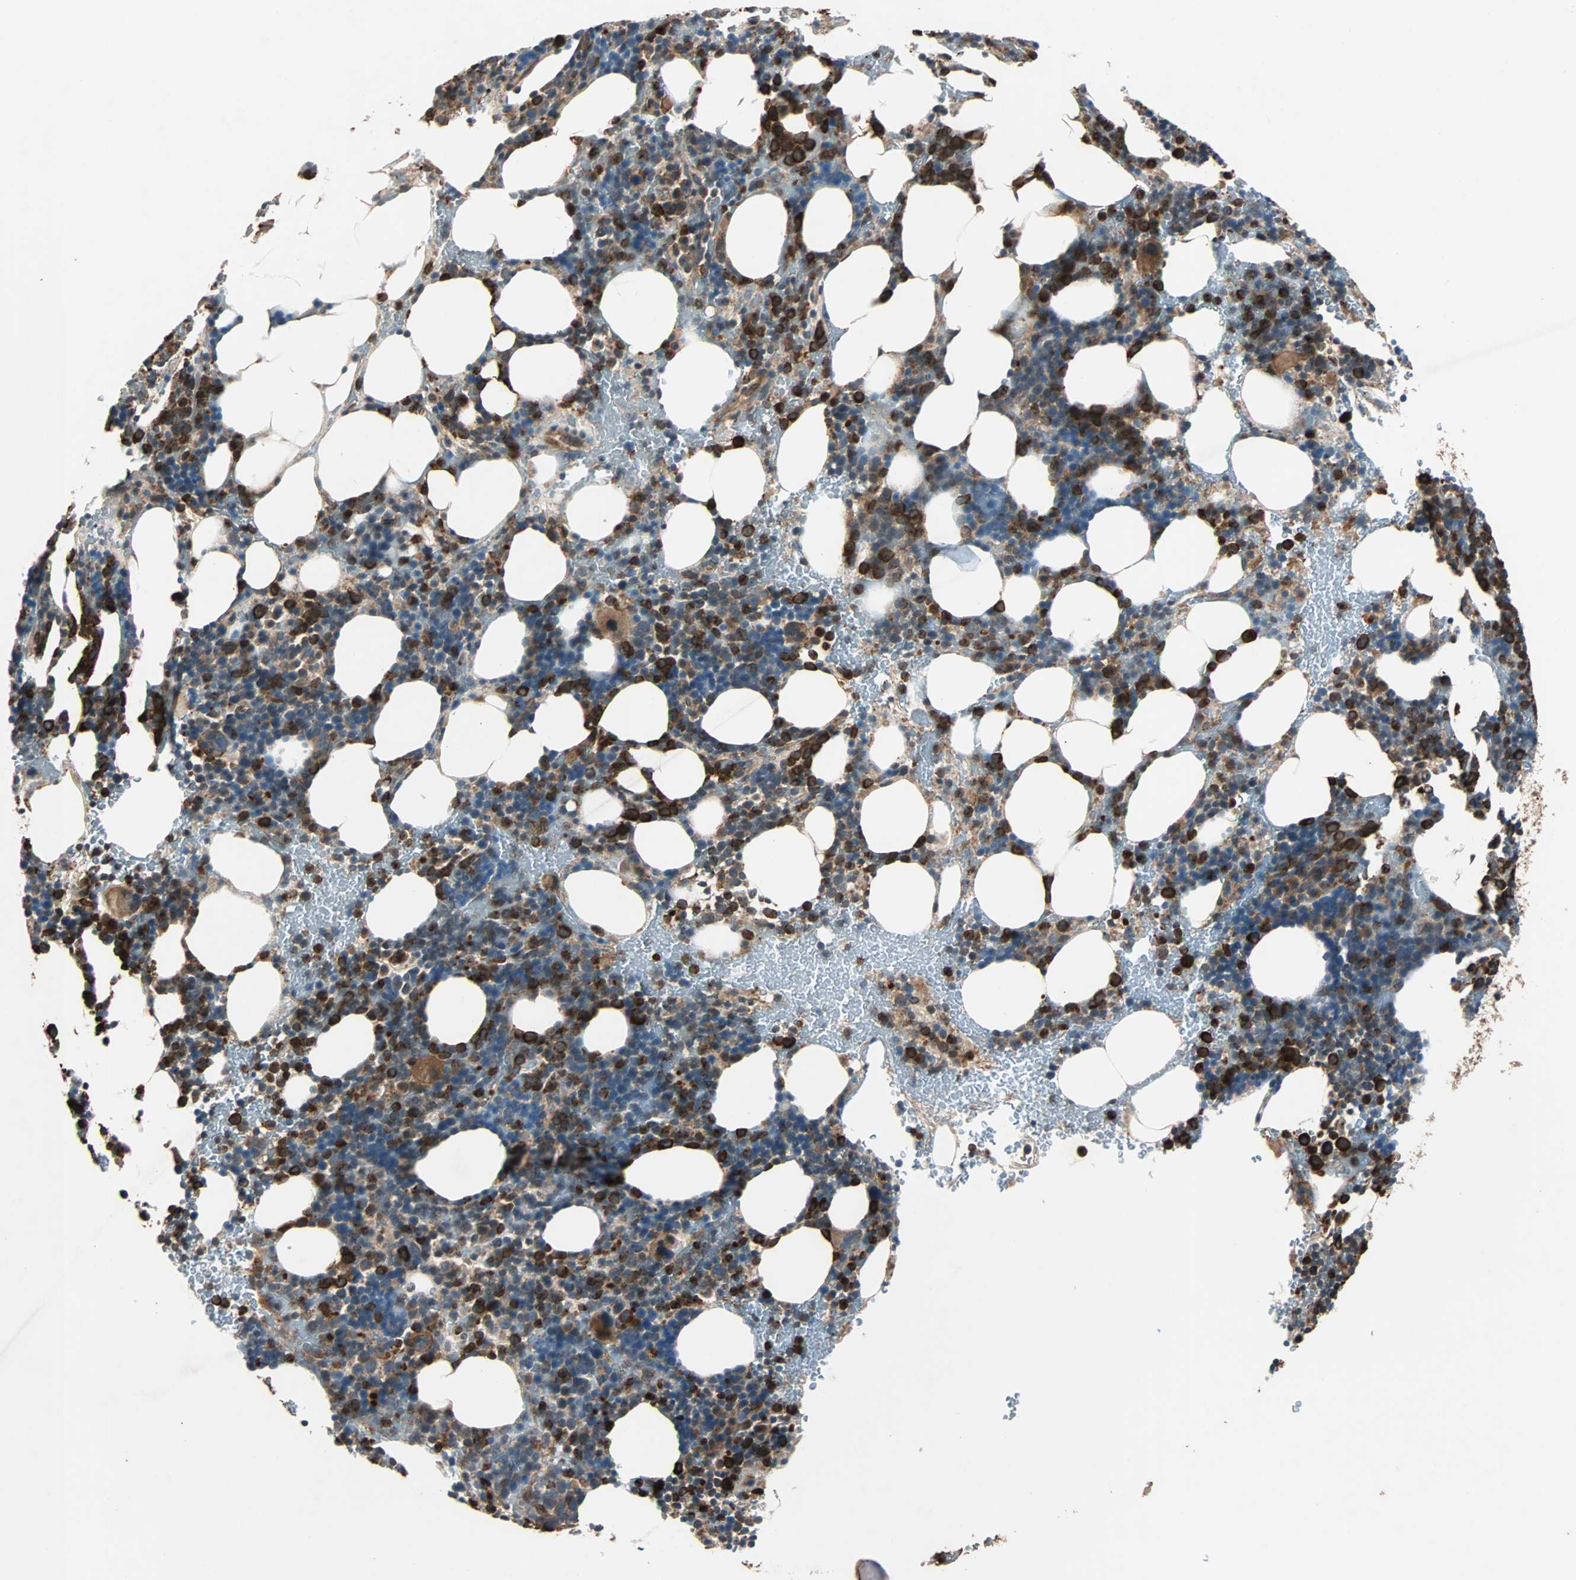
{"staining": {"intensity": "strong", "quantity": "25%-75%", "location": "cytoplasmic/membranous"}, "tissue": "bone marrow", "cell_type": "Hematopoietic cells", "image_type": "normal", "snomed": [{"axis": "morphology", "description": "Normal tissue, NOS"}, {"axis": "topography", "description": "Bone marrow"}], "caption": "A histopathology image of bone marrow stained for a protein displays strong cytoplasmic/membranous brown staining in hematopoietic cells. (brown staining indicates protein expression, while blue staining denotes nuclei).", "gene": "GCK", "patient": {"sex": "male", "age": 86}}